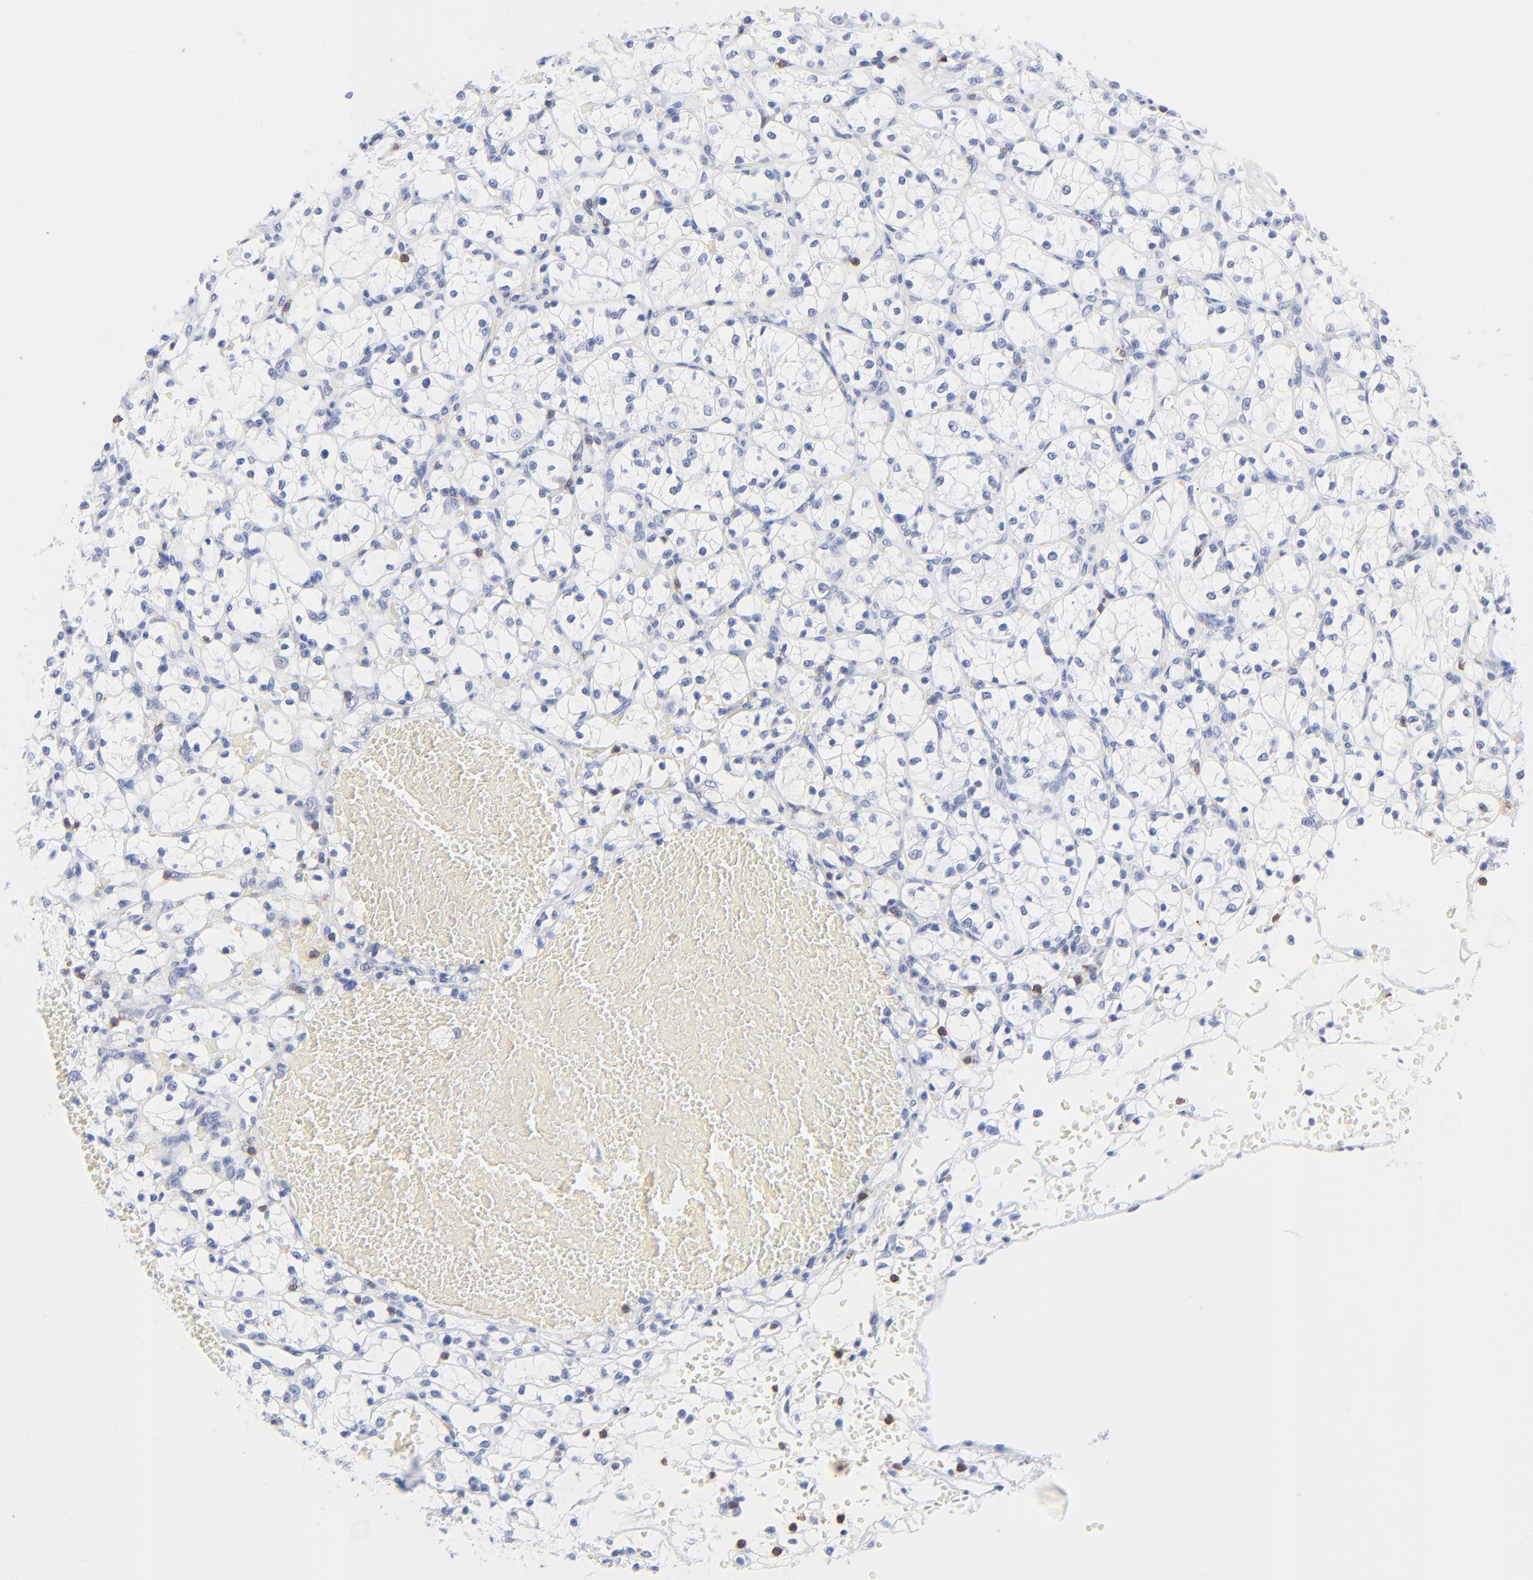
{"staining": {"intensity": "negative", "quantity": "none", "location": "none"}, "tissue": "renal cancer", "cell_type": "Tumor cells", "image_type": "cancer", "snomed": [{"axis": "morphology", "description": "Adenocarcinoma, NOS"}, {"axis": "topography", "description": "Kidney"}], "caption": "IHC image of human renal cancer (adenocarcinoma) stained for a protein (brown), which reveals no expression in tumor cells.", "gene": "LCK", "patient": {"sex": "female", "age": 60}}